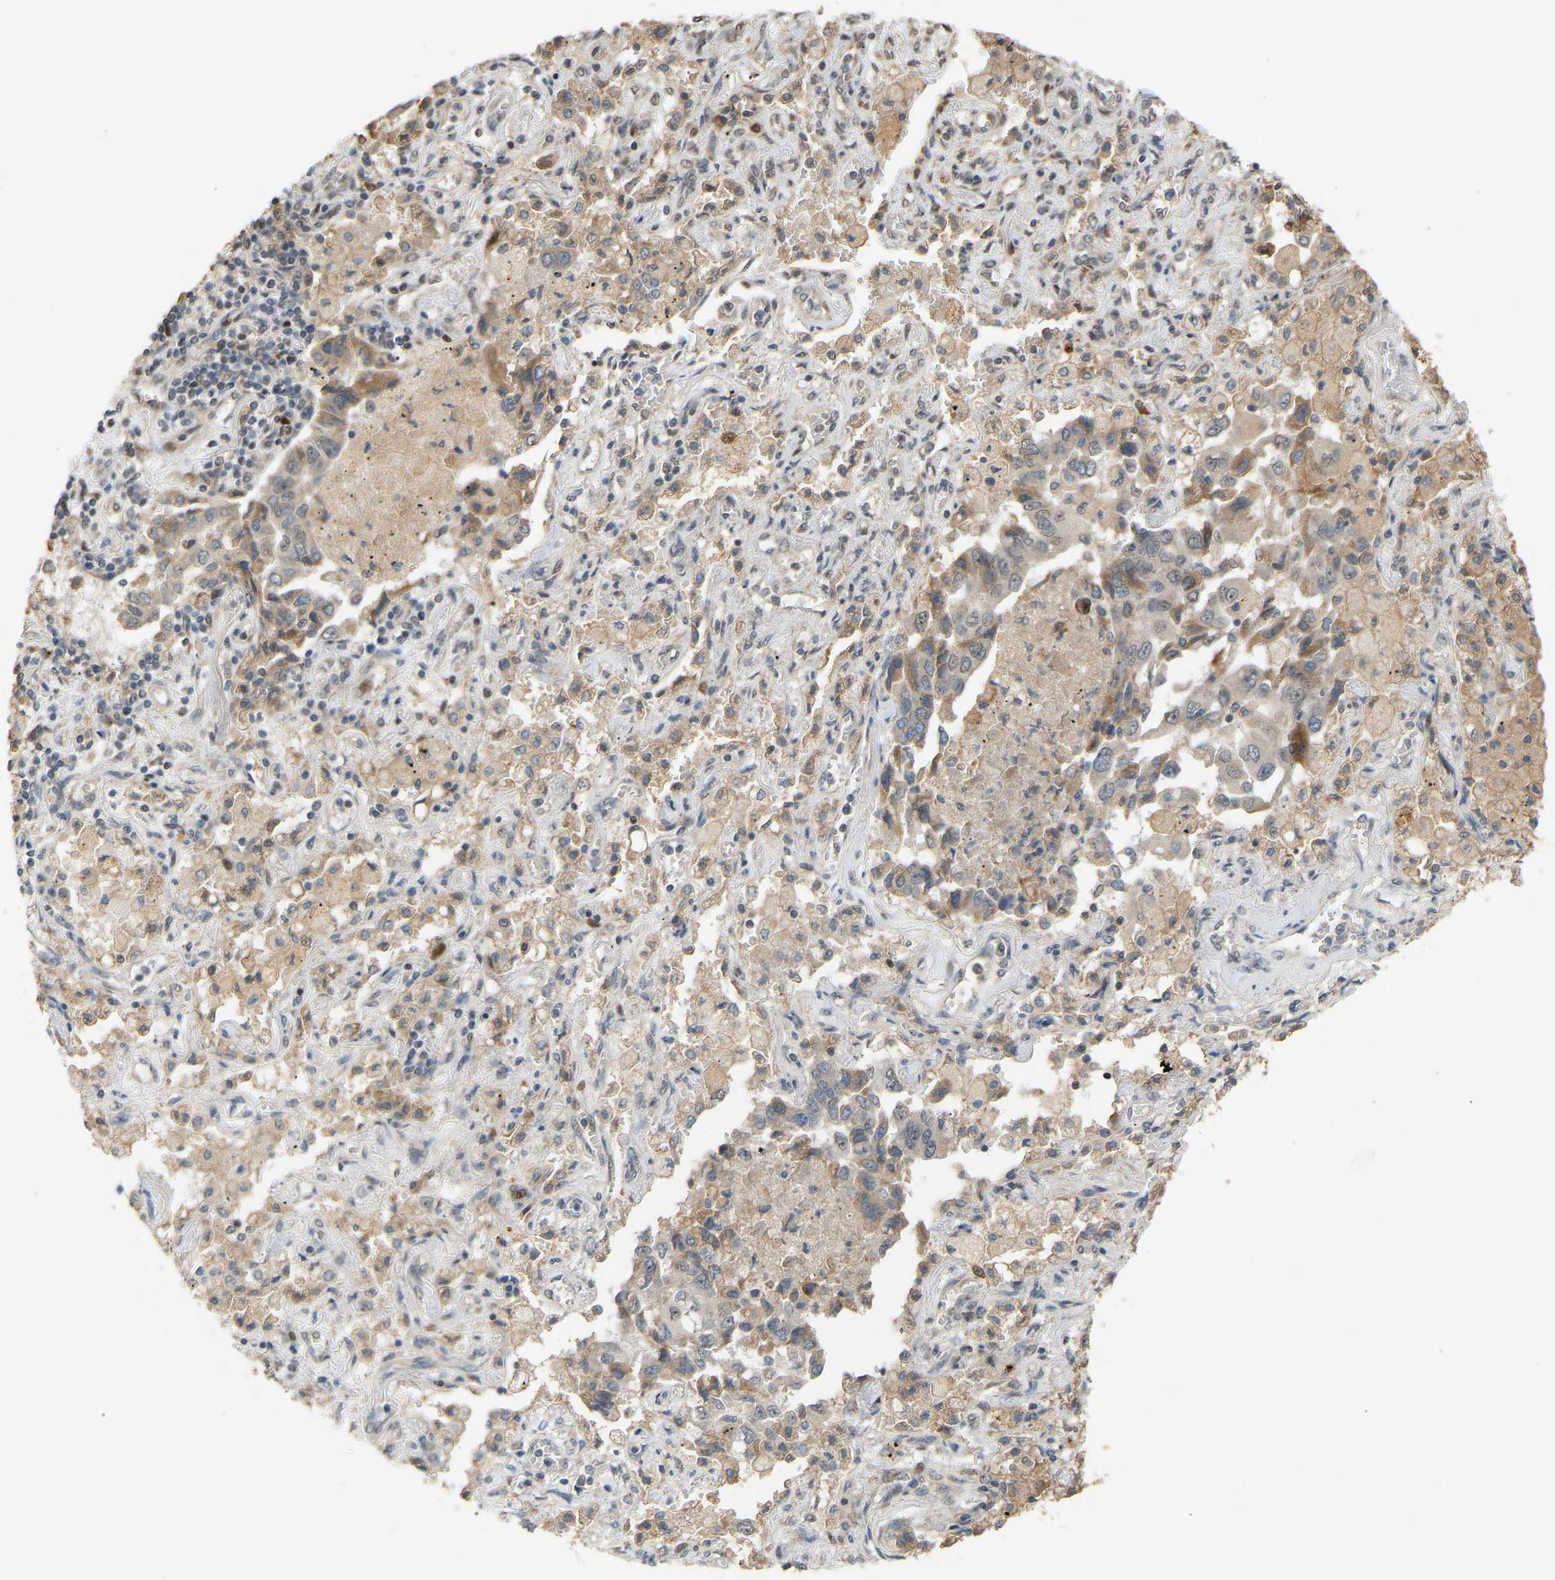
{"staining": {"intensity": "weak", "quantity": "<25%", "location": "cytoplasmic/membranous"}, "tissue": "lung cancer", "cell_type": "Tumor cells", "image_type": "cancer", "snomed": [{"axis": "morphology", "description": "Adenocarcinoma, NOS"}, {"axis": "topography", "description": "Lung"}], "caption": "Immunohistochemical staining of human lung cancer exhibits no significant expression in tumor cells.", "gene": "PTPN4", "patient": {"sex": "female", "age": 65}}